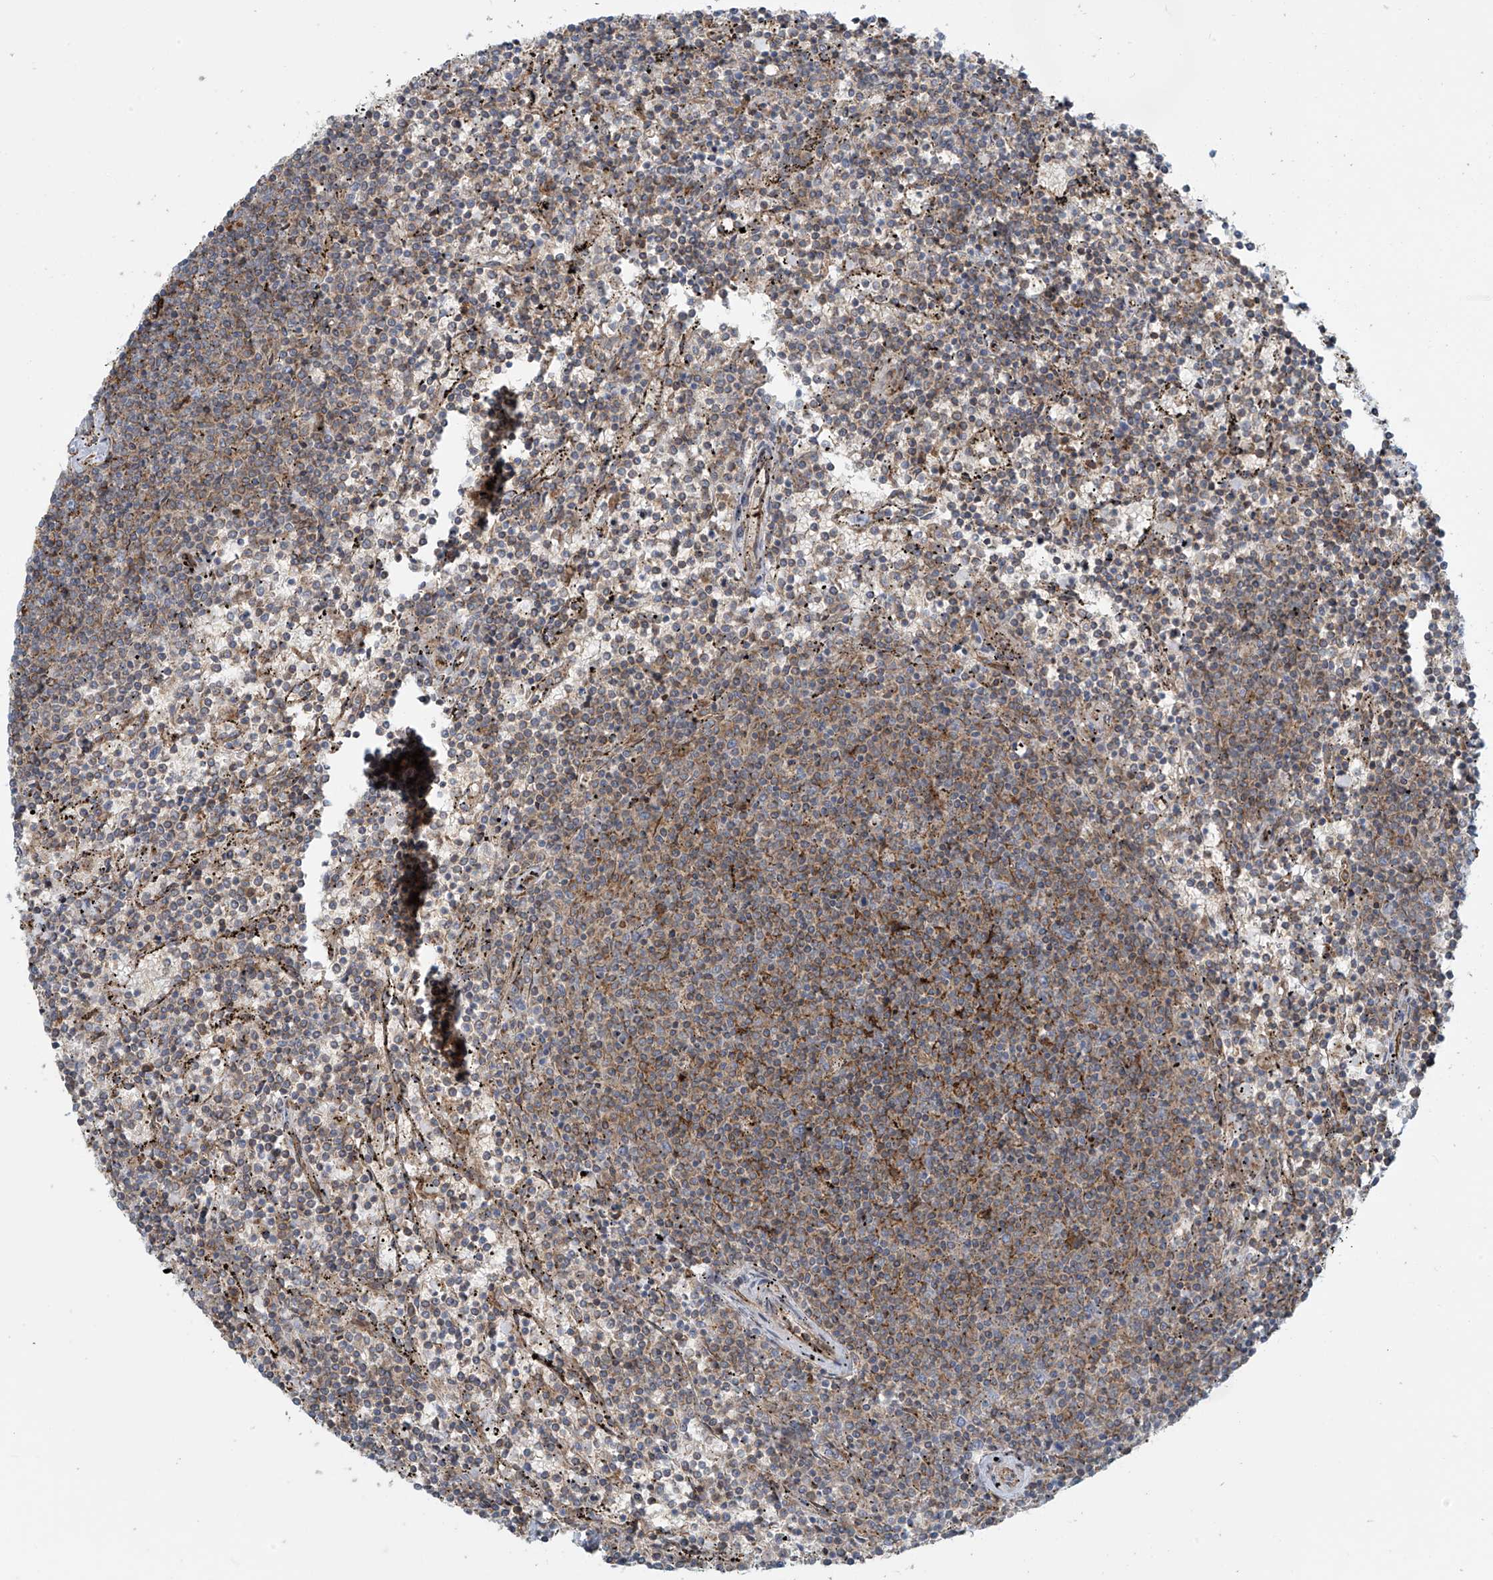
{"staining": {"intensity": "weak", "quantity": "25%-75%", "location": "cytoplasmic/membranous"}, "tissue": "lymphoma", "cell_type": "Tumor cells", "image_type": "cancer", "snomed": [{"axis": "morphology", "description": "Malignant lymphoma, non-Hodgkin's type, Low grade"}, {"axis": "topography", "description": "Spleen"}], "caption": "A low amount of weak cytoplasmic/membranous expression is present in approximately 25%-75% of tumor cells in lymphoma tissue.", "gene": "LZTS3", "patient": {"sex": "female", "age": 50}}